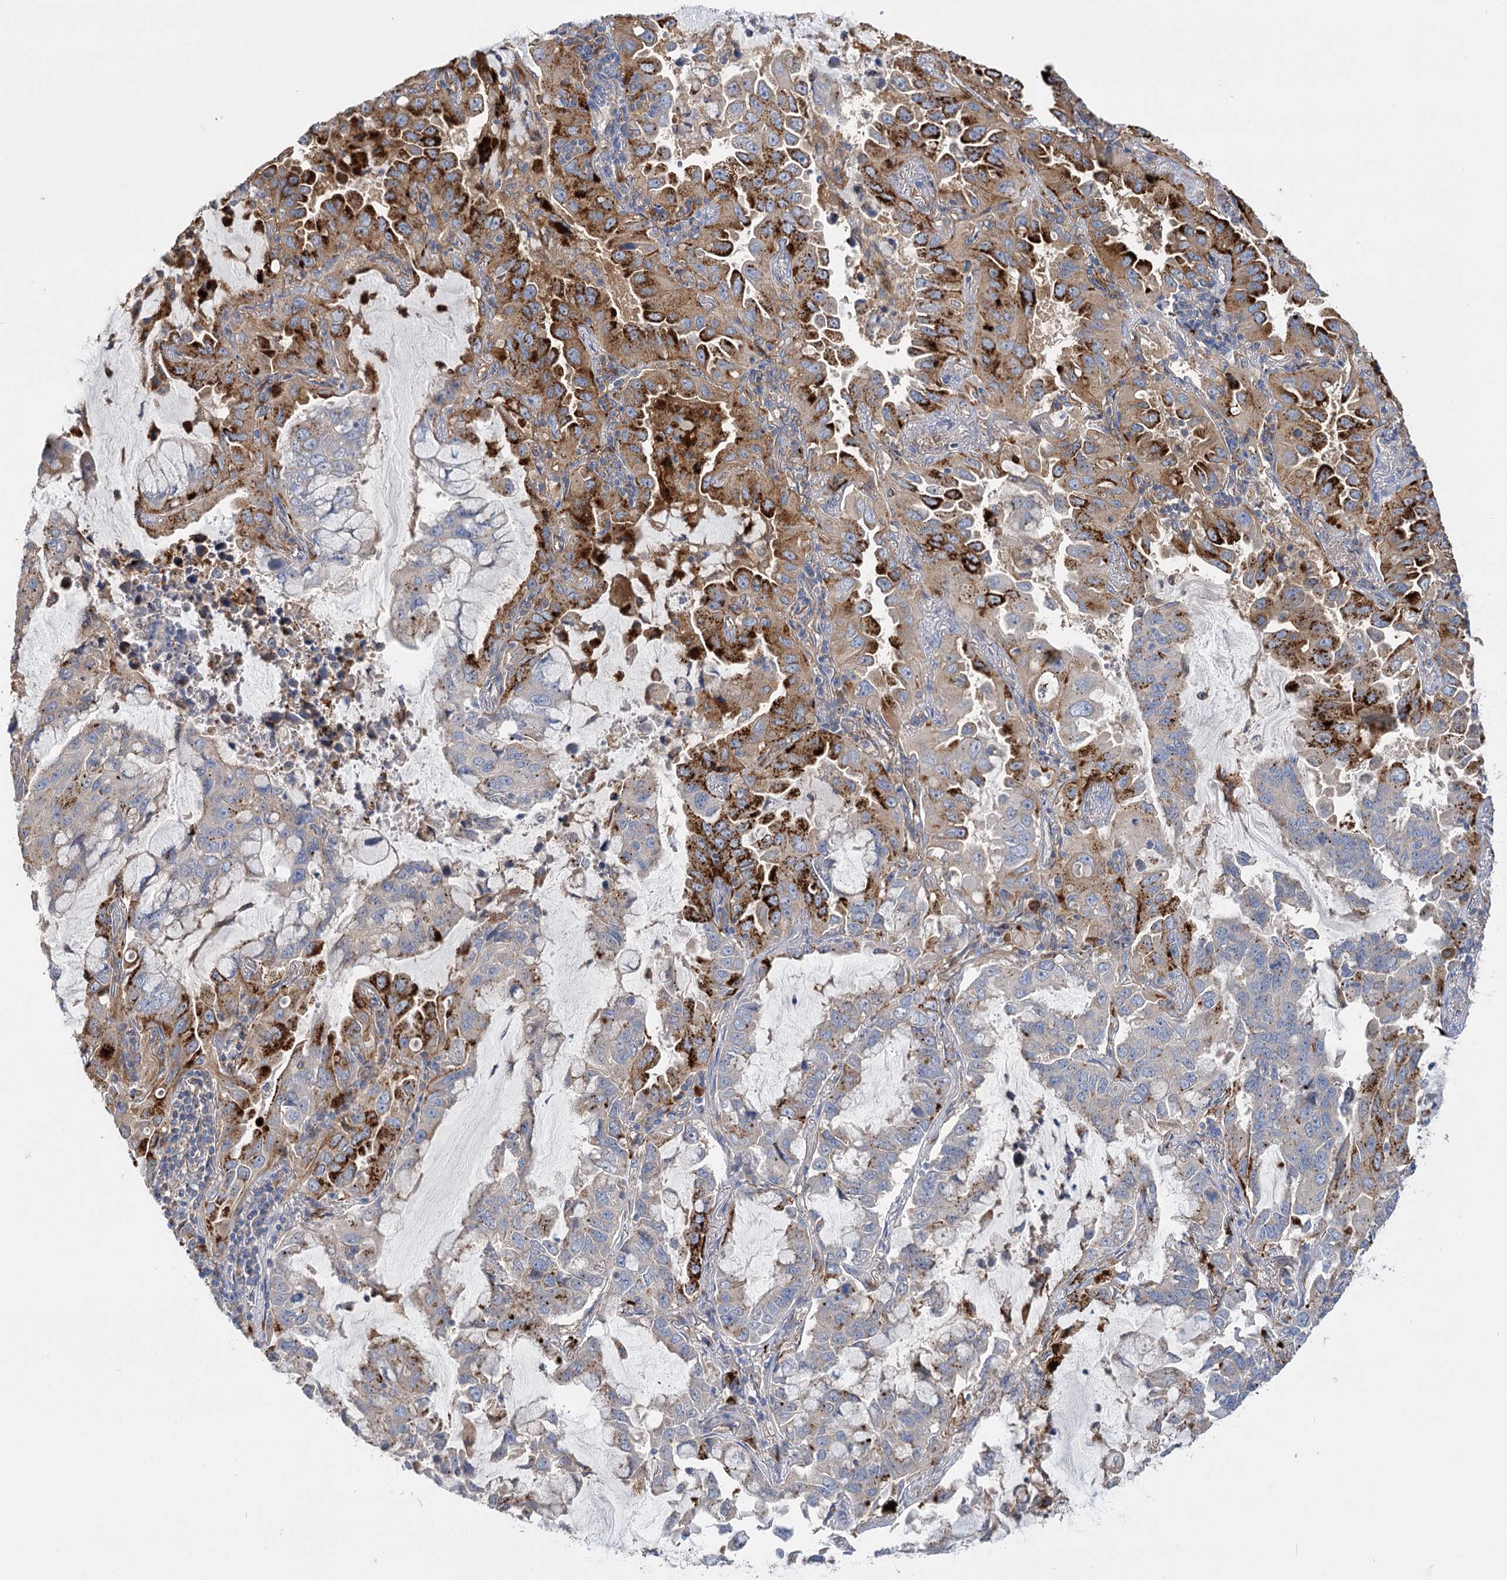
{"staining": {"intensity": "strong", "quantity": "25%-75%", "location": "cytoplasmic/membranous"}, "tissue": "lung cancer", "cell_type": "Tumor cells", "image_type": "cancer", "snomed": [{"axis": "morphology", "description": "Adenocarcinoma, NOS"}, {"axis": "topography", "description": "Lung"}], "caption": "Lung adenocarcinoma tissue displays strong cytoplasmic/membranous expression in approximately 25%-75% of tumor cells", "gene": "GUSB", "patient": {"sex": "male", "age": 64}}